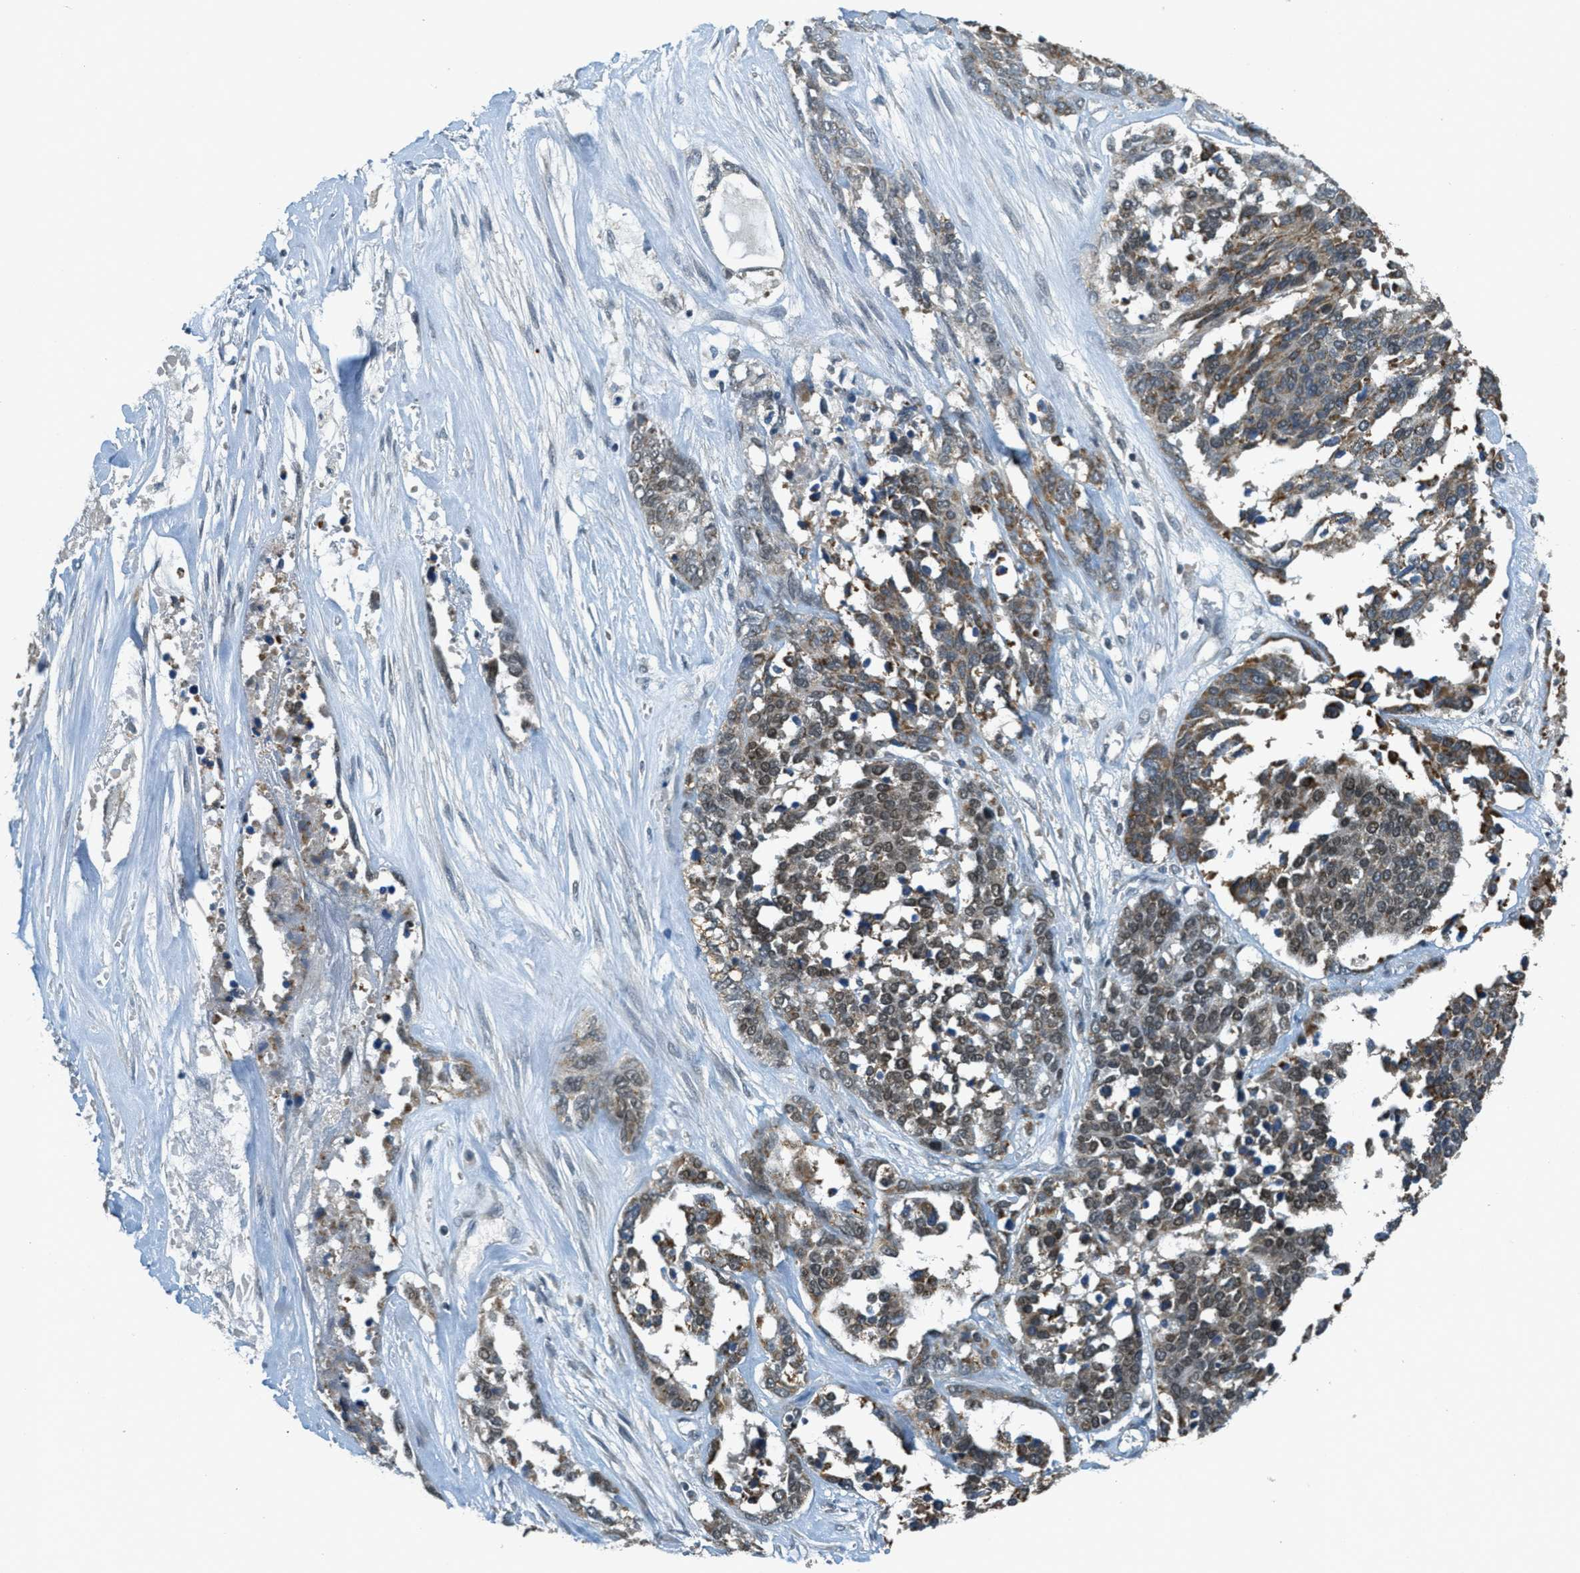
{"staining": {"intensity": "moderate", "quantity": ">75%", "location": "cytoplasmic/membranous"}, "tissue": "ovarian cancer", "cell_type": "Tumor cells", "image_type": "cancer", "snomed": [{"axis": "morphology", "description": "Cystadenocarcinoma, serous, NOS"}, {"axis": "topography", "description": "Ovary"}], "caption": "This is a photomicrograph of immunohistochemistry staining of ovarian cancer (serous cystadenocarcinoma), which shows moderate staining in the cytoplasmic/membranous of tumor cells.", "gene": "TCF20", "patient": {"sex": "female", "age": 44}}